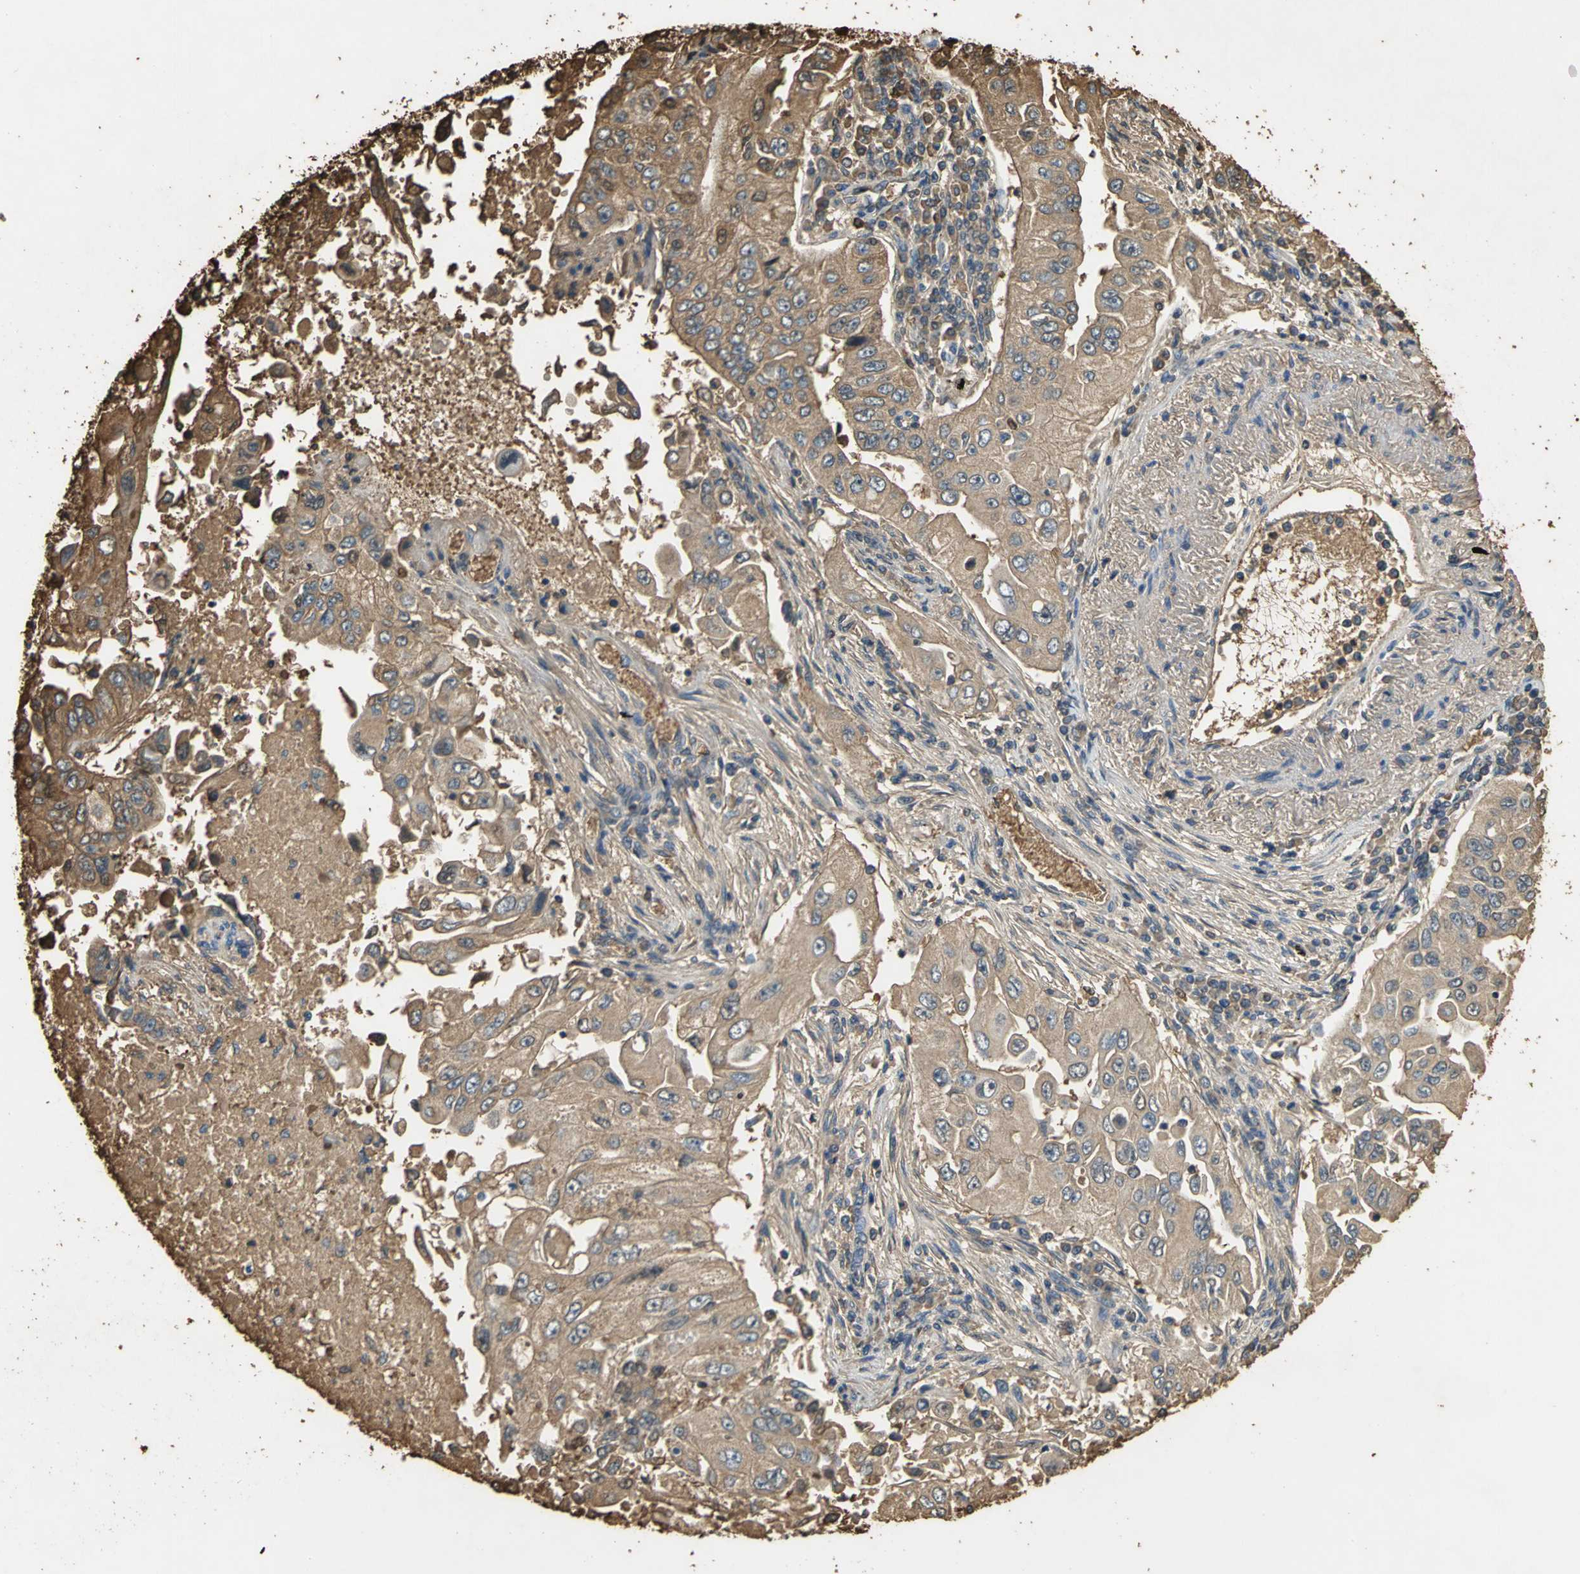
{"staining": {"intensity": "strong", "quantity": ">75%", "location": "cytoplasmic/membranous"}, "tissue": "lung cancer", "cell_type": "Tumor cells", "image_type": "cancer", "snomed": [{"axis": "morphology", "description": "Adenocarcinoma, NOS"}, {"axis": "topography", "description": "Lung"}], "caption": "Approximately >75% of tumor cells in human lung cancer (adenocarcinoma) show strong cytoplasmic/membranous protein positivity as visualized by brown immunohistochemical staining.", "gene": "TREM1", "patient": {"sex": "male", "age": 84}}